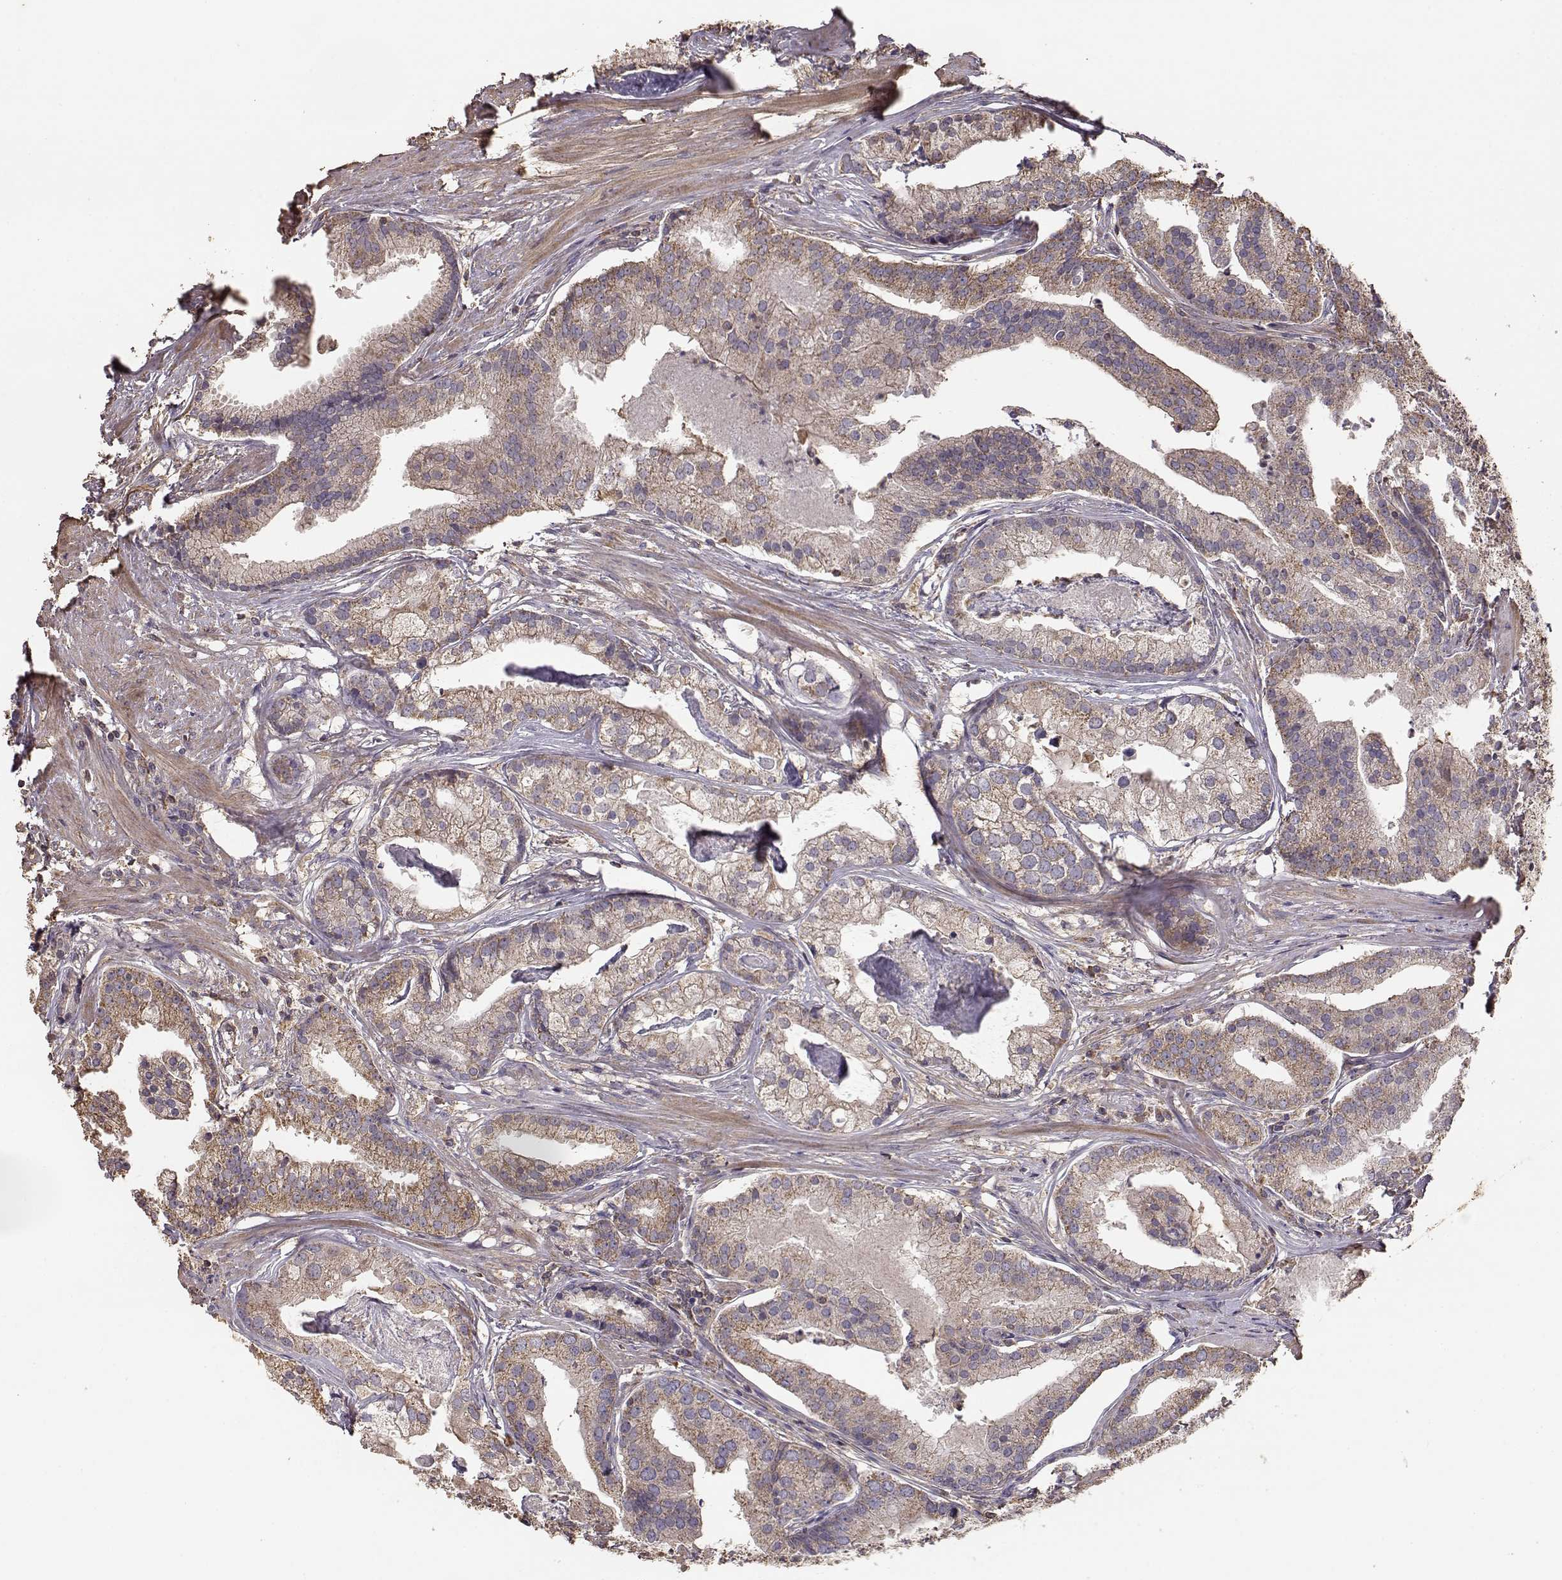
{"staining": {"intensity": "moderate", "quantity": ">75%", "location": "cytoplasmic/membranous"}, "tissue": "prostate cancer", "cell_type": "Tumor cells", "image_type": "cancer", "snomed": [{"axis": "morphology", "description": "Adenocarcinoma, NOS"}, {"axis": "topography", "description": "Prostate and seminal vesicle, NOS"}, {"axis": "topography", "description": "Prostate"}], "caption": "Tumor cells display medium levels of moderate cytoplasmic/membranous expression in about >75% of cells in human prostate adenocarcinoma.", "gene": "TARS3", "patient": {"sex": "male", "age": 44}}